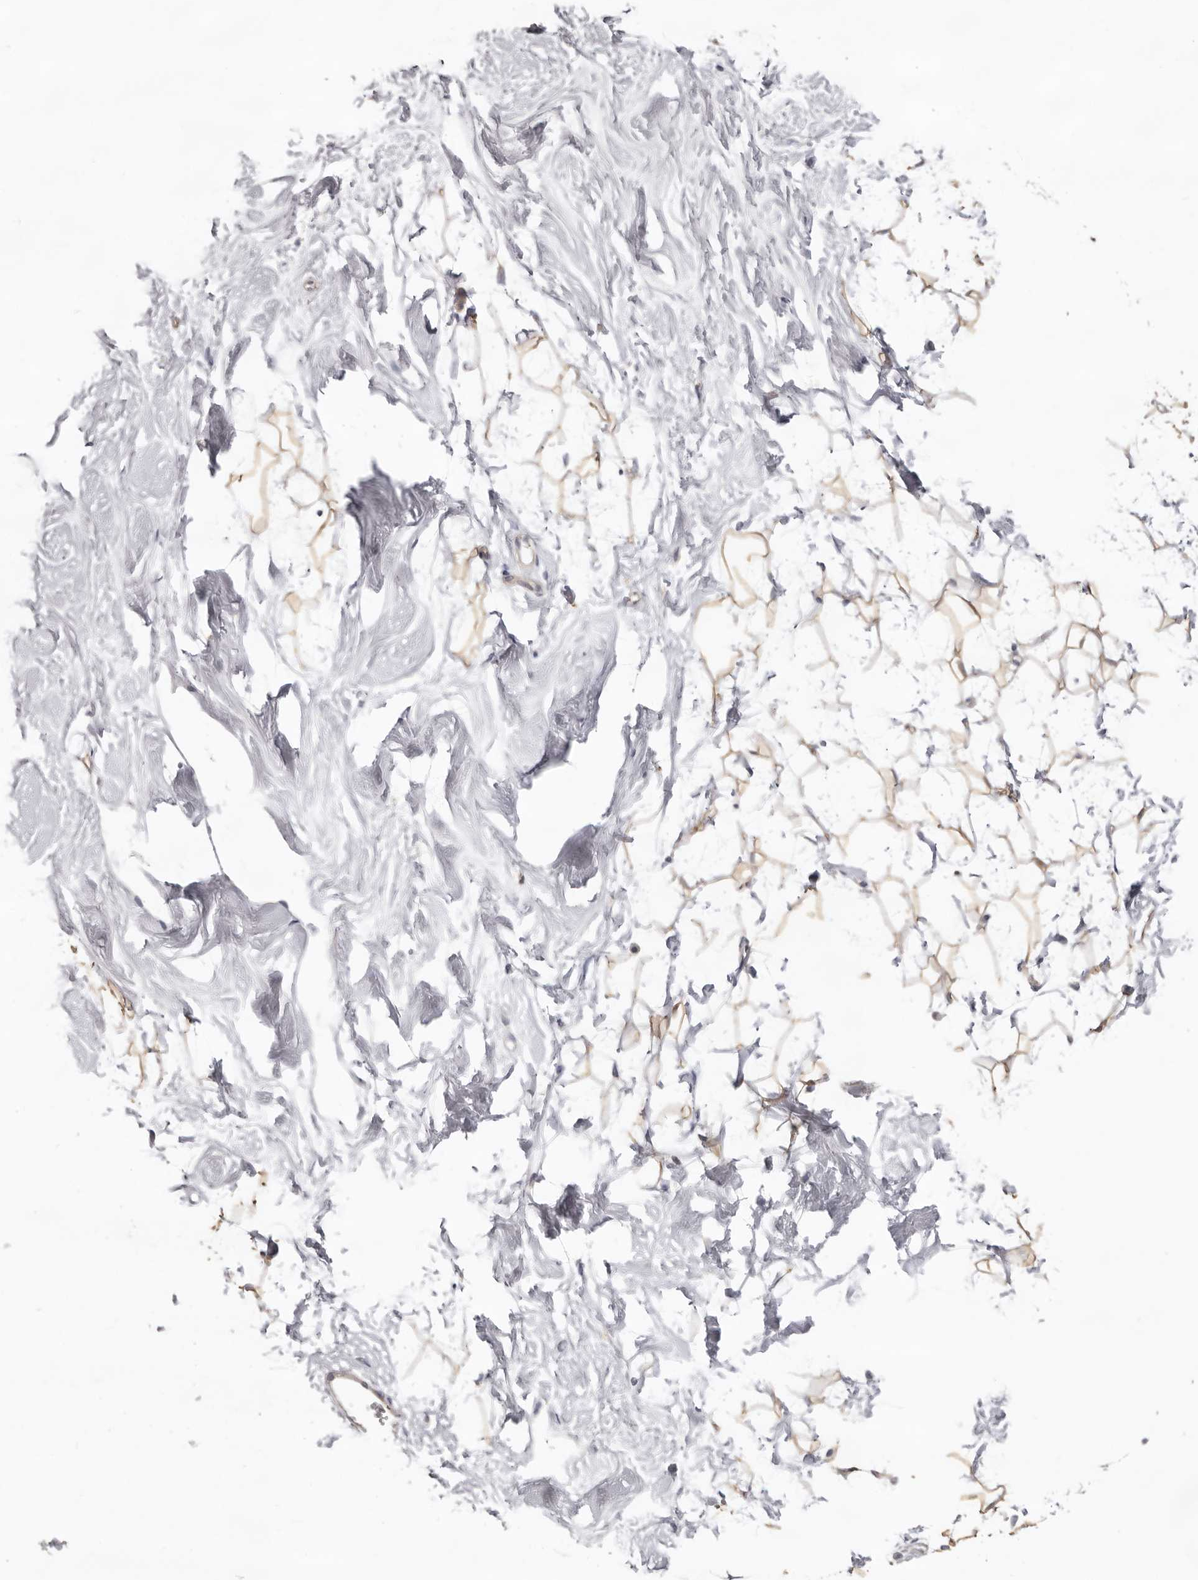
{"staining": {"intensity": "moderate", "quantity": ">75%", "location": "cytoplasmic/membranous"}, "tissue": "breast", "cell_type": "Adipocytes", "image_type": "normal", "snomed": [{"axis": "morphology", "description": "Normal tissue, NOS"}, {"axis": "topography", "description": "Breast"}], "caption": "A brown stain highlights moderate cytoplasmic/membranous staining of a protein in adipocytes of benign human breast. The protein is shown in brown color, while the nuclei are stained blue.", "gene": "HINT3", "patient": {"sex": "female", "age": 26}}